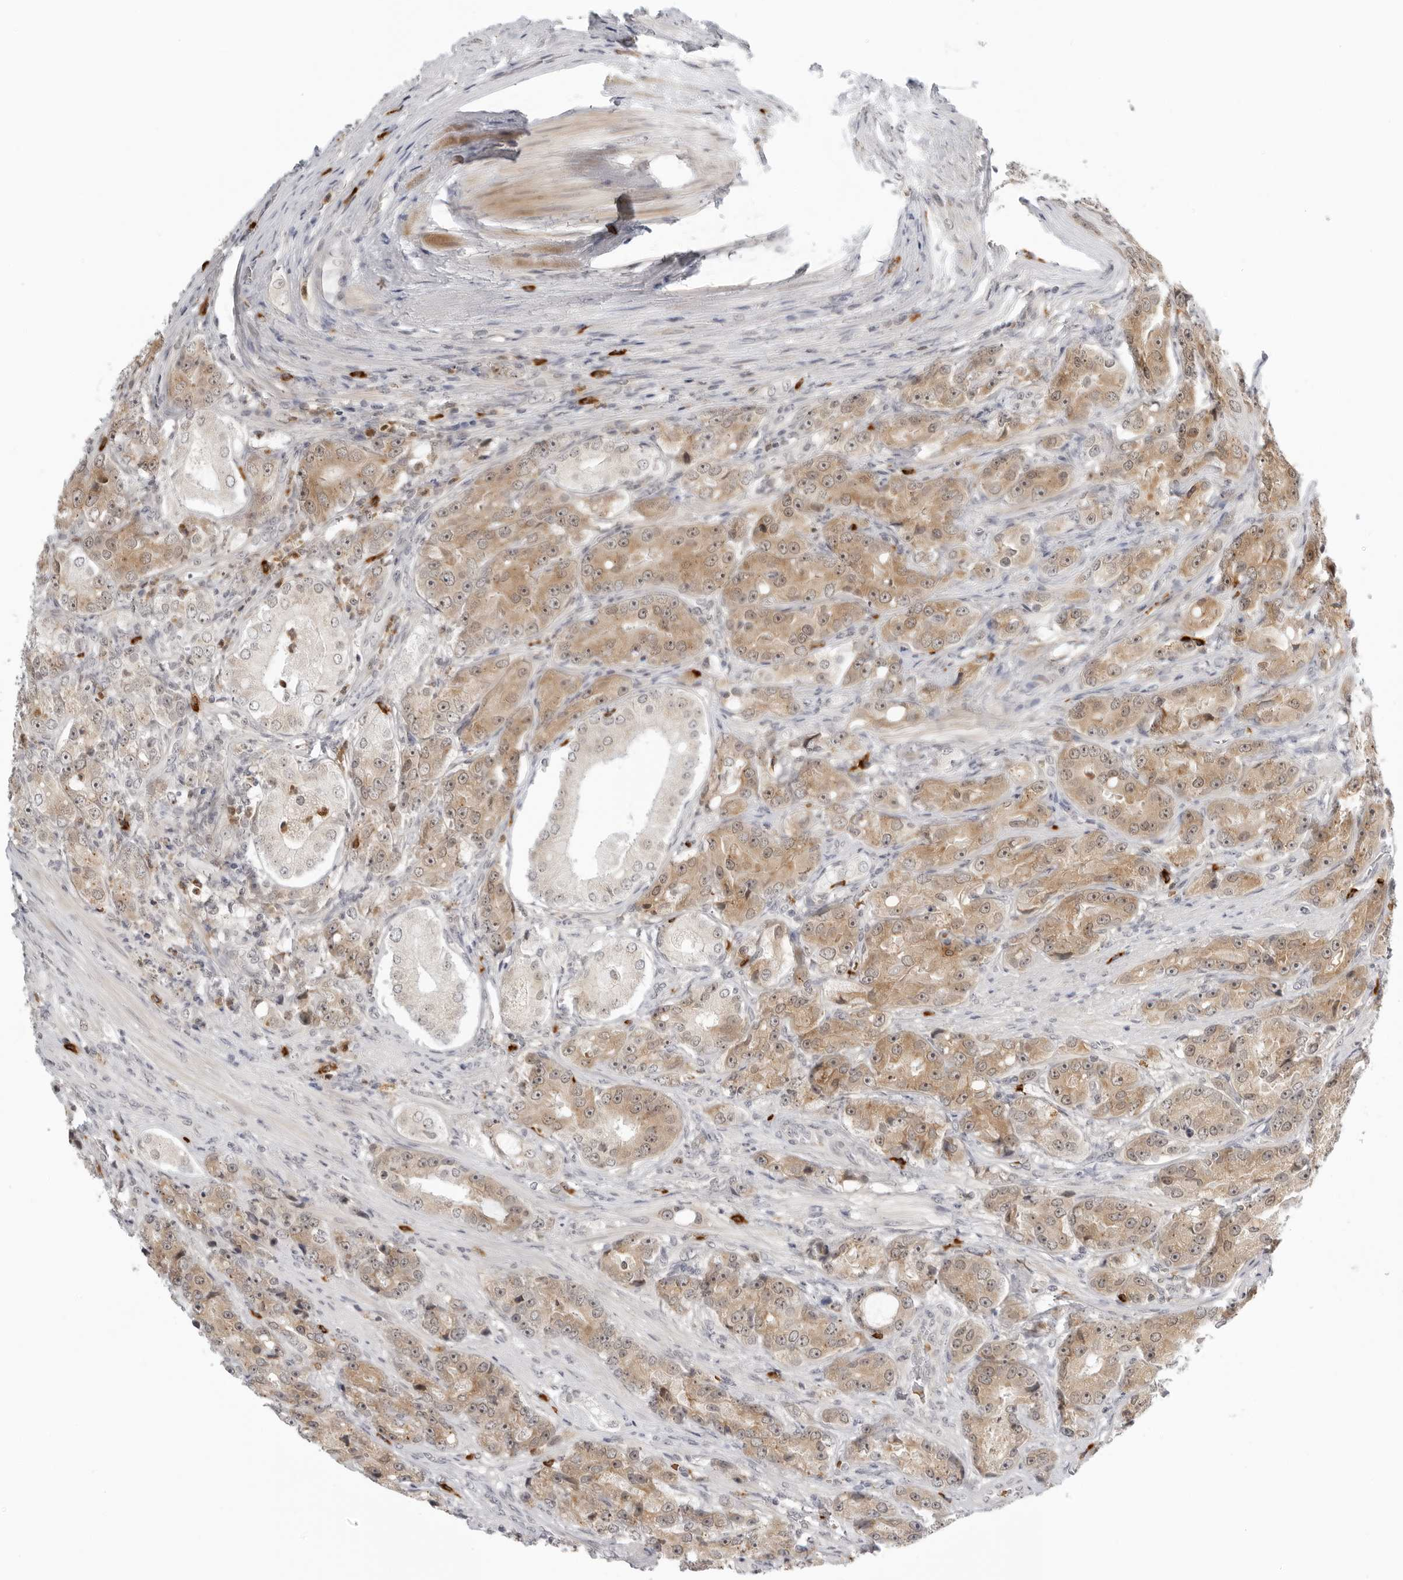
{"staining": {"intensity": "moderate", "quantity": ">75%", "location": "cytoplasmic/membranous"}, "tissue": "prostate cancer", "cell_type": "Tumor cells", "image_type": "cancer", "snomed": [{"axis": "morphology", "description": "Adenocarcinoma, High grade"}, {"axis": "topography", "description": "Prostate"}], "caption": "Tumor cells demonstrate medium levels of moderate cytoplasmic/membranous expression in about >75% of cells in human high-grade adenocarcinoma (prostate). Using DAB (brown) and hematoxylin (blue) stains, captured at high magnification using brightfield microscopy.", "gene": "SUGCT", "patient": {"sex": "male", "age": 60}}